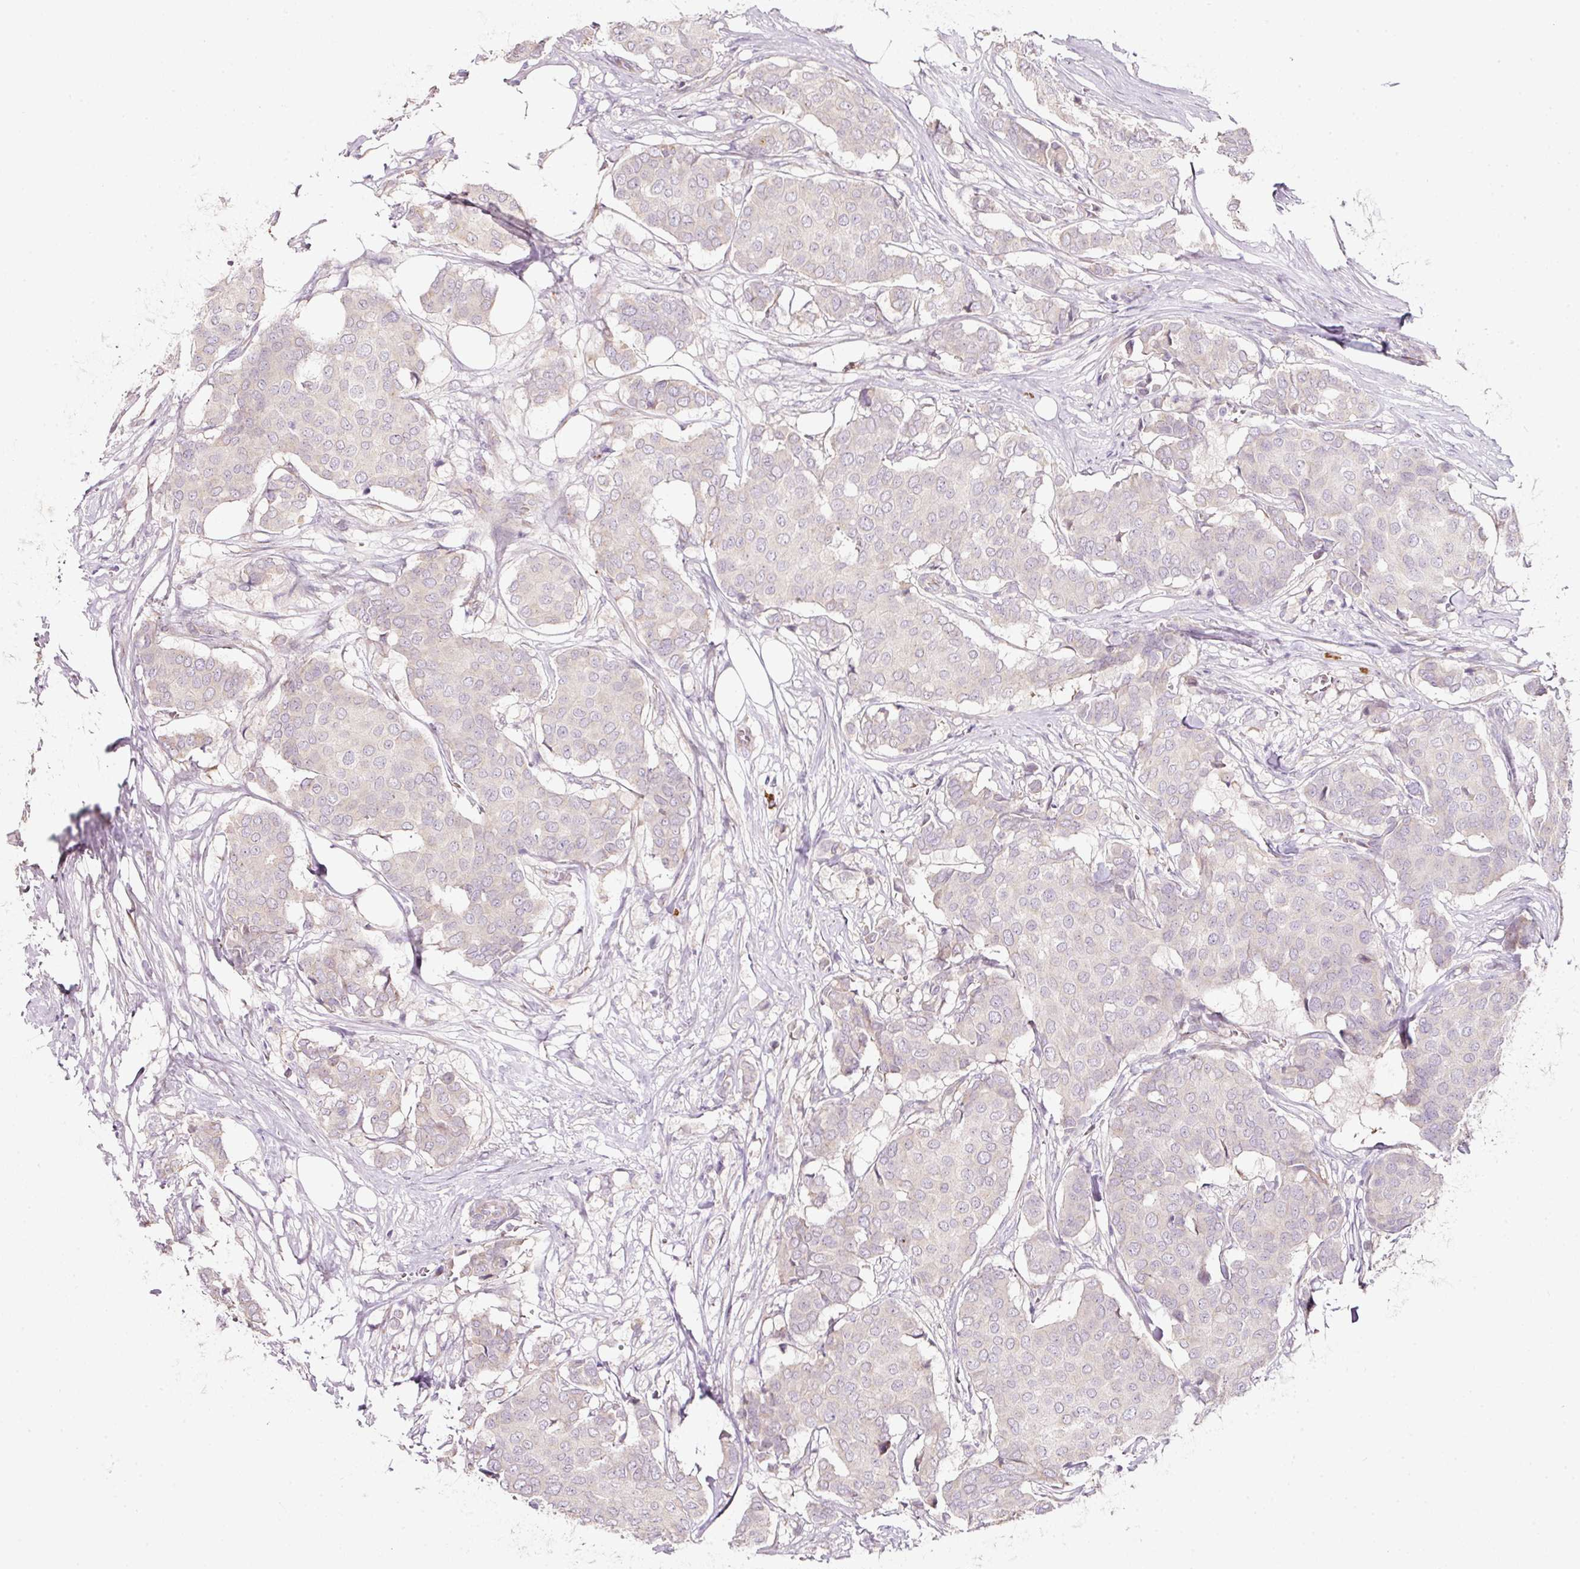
{"staining": {"intensity": "negative", "quantity": "none", "location": "none"}, "tissue": "breast cancer", "cell_type": "Tumor cells", "image_type": "cancer", "snomed": [{"axis": "morphology", "description": "Duct carcinoma"}, {"axis": "topography", "description": "Breast"}], "caption": "Image shows no significant protein positivity in tumor cells of infiltrating ductal carcinoma (breast). (Brightfield microscopy of DAB (3,3'-diaminobenzidine) IHC at high magnification).", "gene": "NBPF11", "patient": {"sex": "female", "age": 75}}